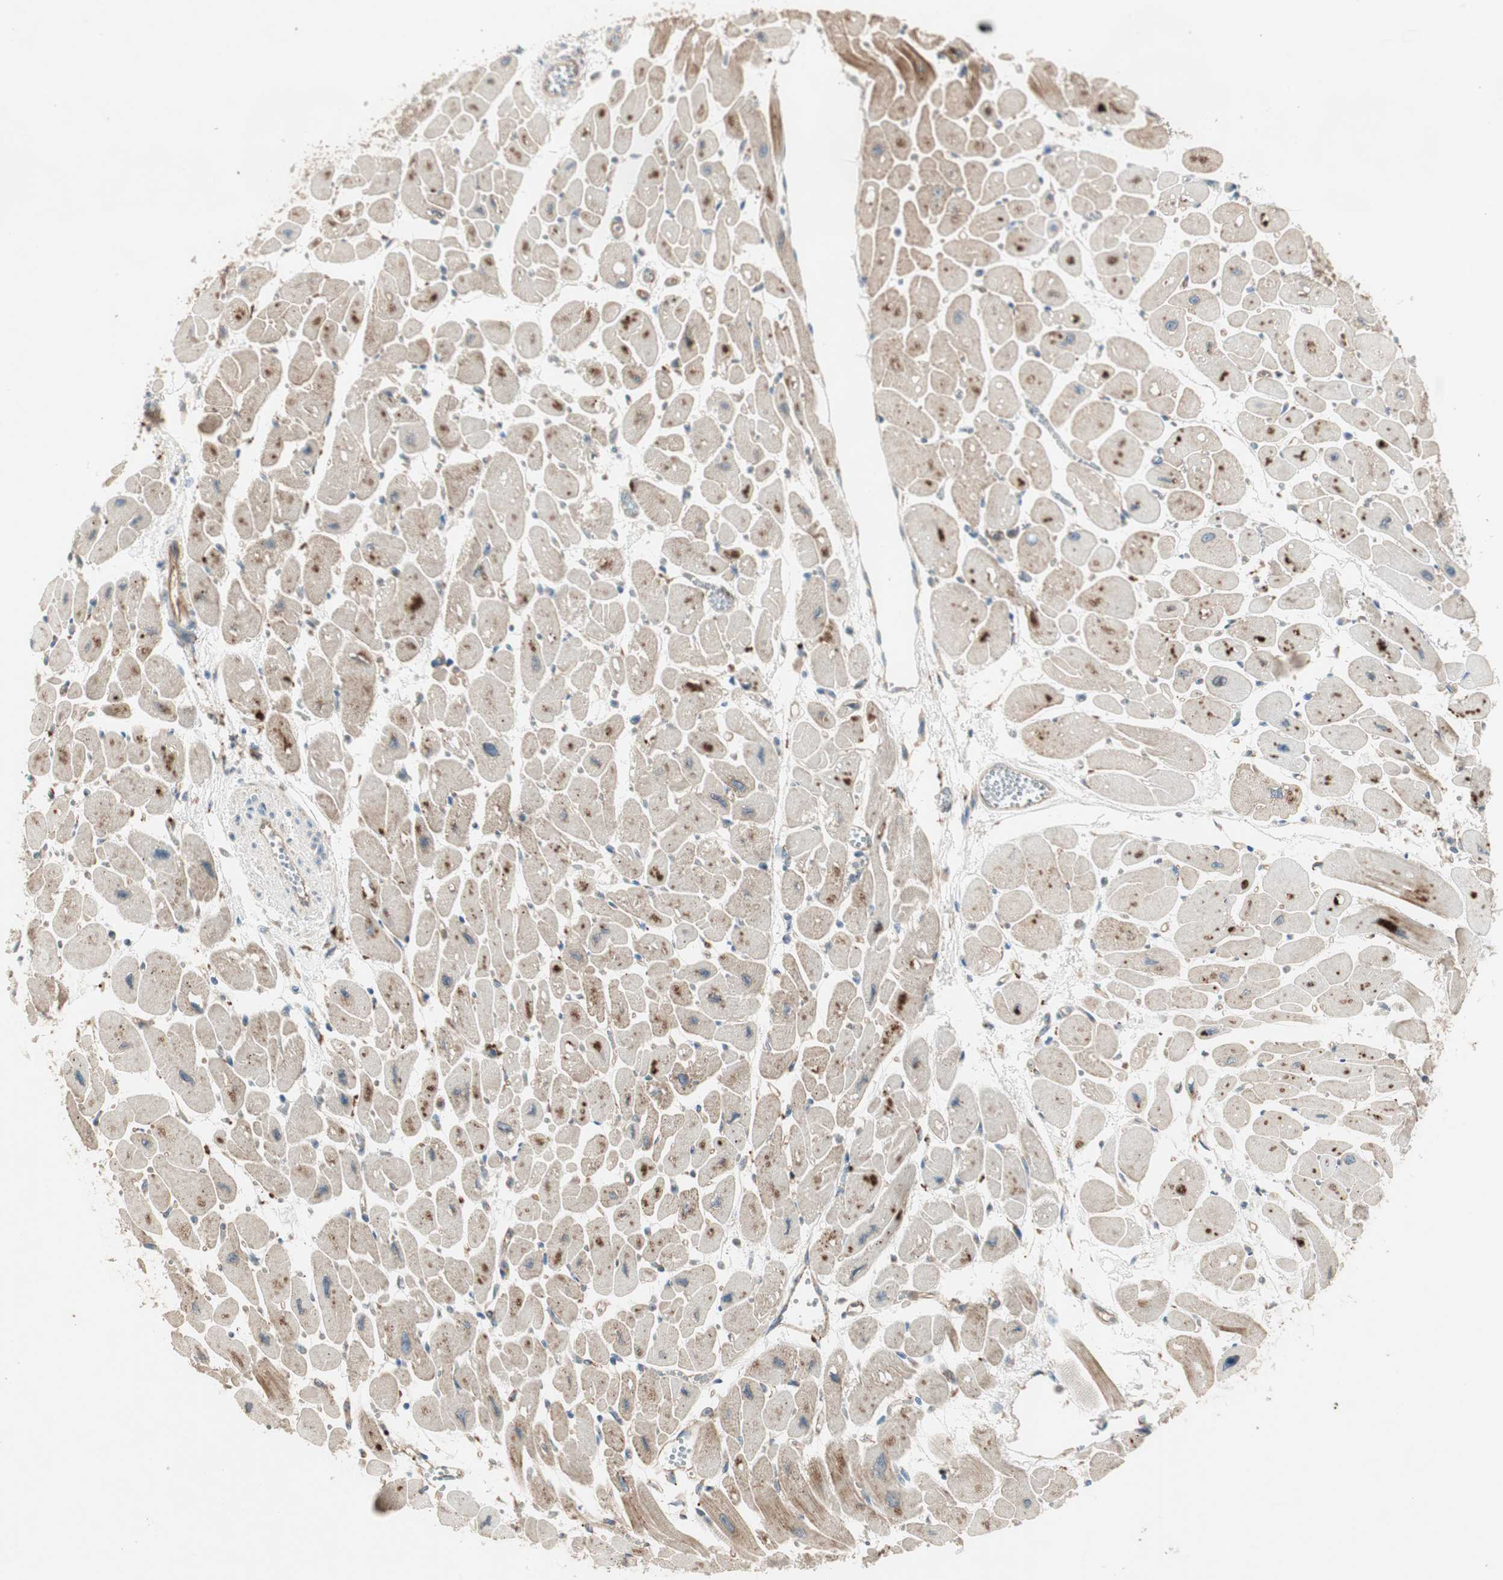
{"staining": {"intensity": "strong", "quantity": ">75%", "location": "cytoplasmic/membranous"}, "tissue": "heart muscle", "cell_type": "Cardiomyocytes", "image_type": "normal", "snomed": [{"axis": "morphology", "description": "Normal tissue, NOS"}, {"axis": "topography", "description": "Heart"}], "caption": "Heart muscle stained with a brown dye reveals strong cytoplasmic/membranous positive staining in about >75% of cardiomyocytes.", "gene": "CHADL", "patient": {"sex": "female", "age": 54}}